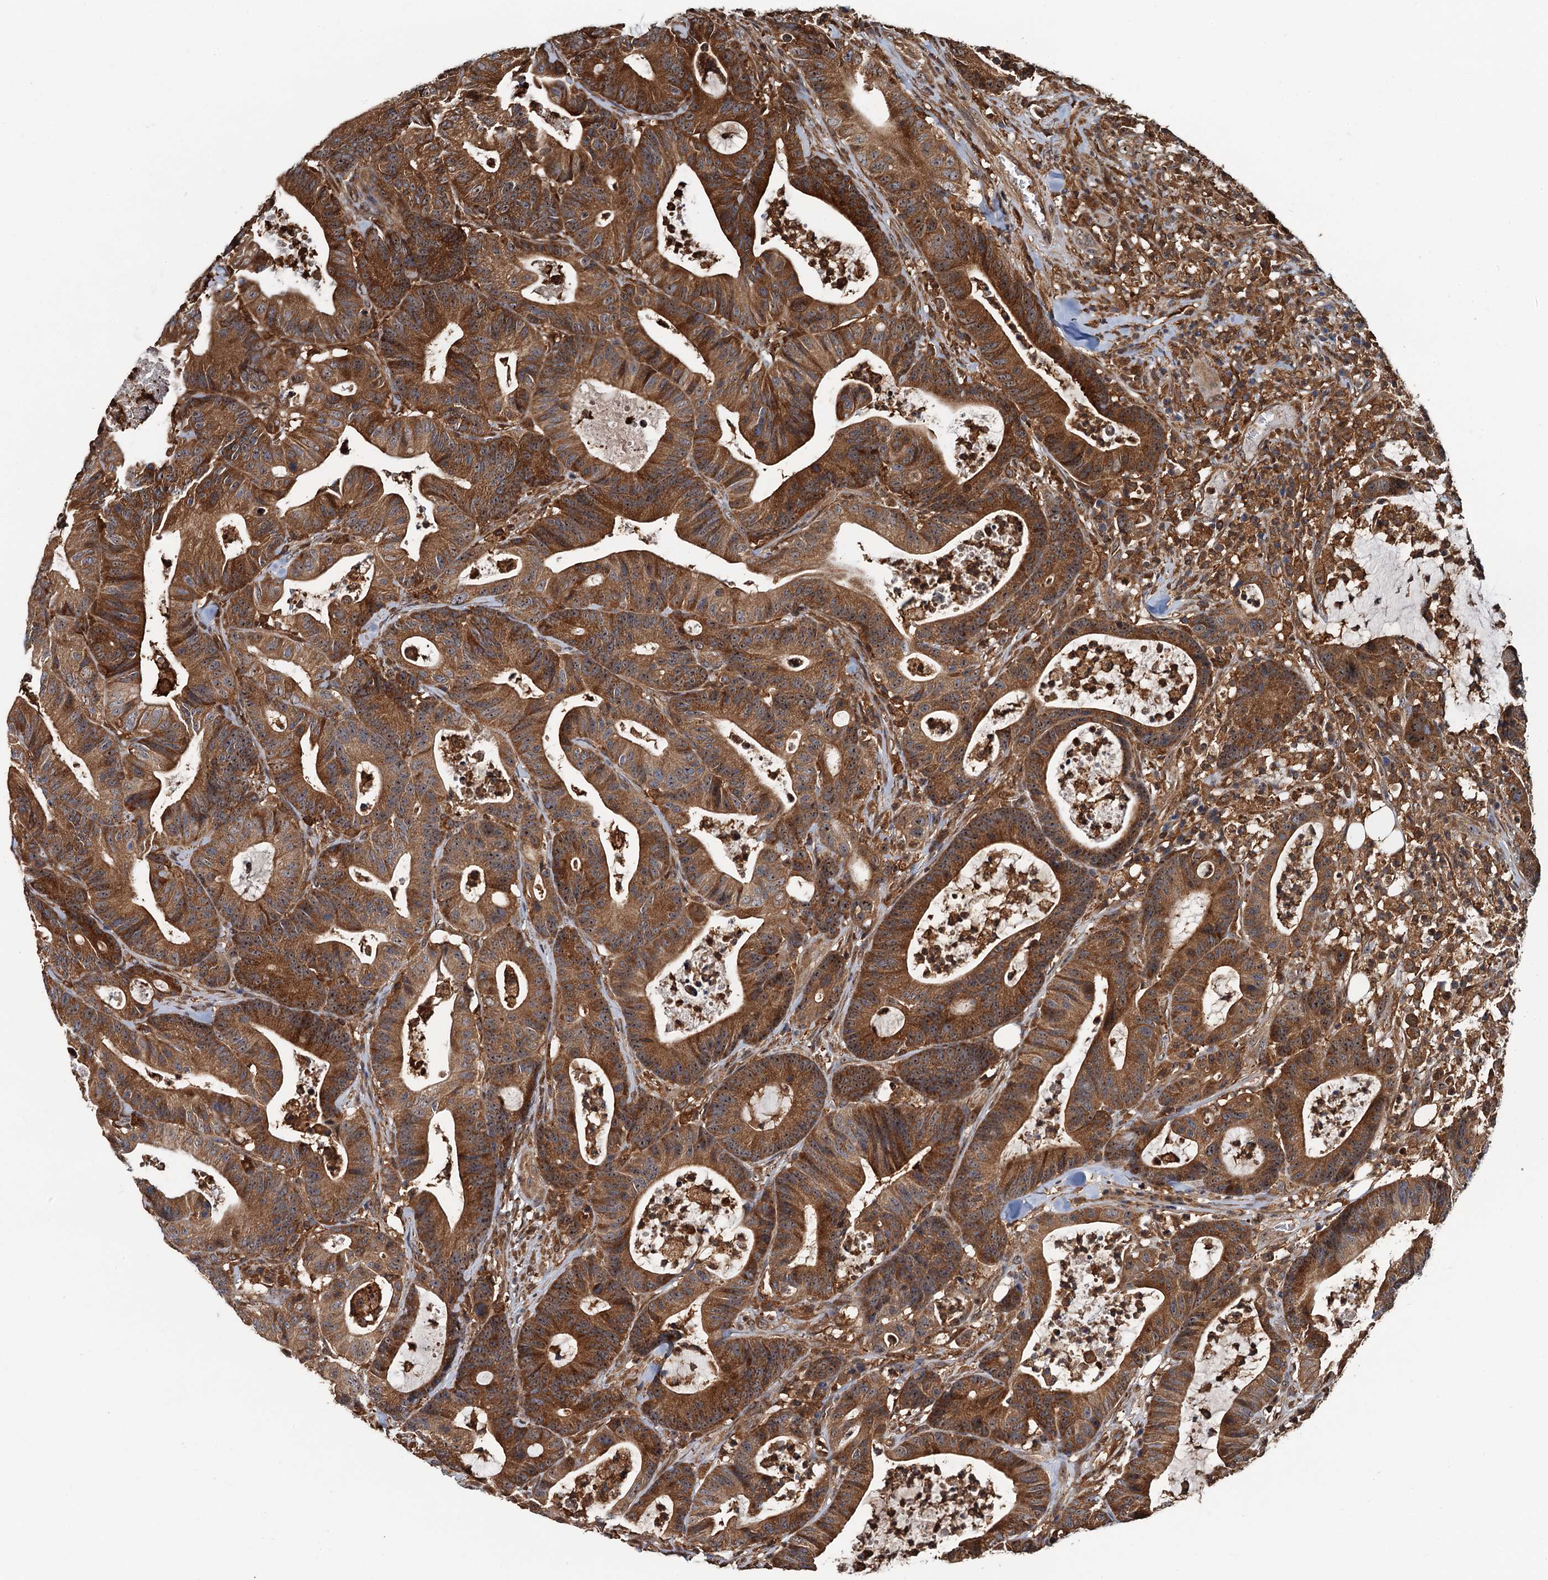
{"staining": {"intensity": "moderate", "quantity": ">75%", "location": "cytoplasmic/membranous"}, "tissue": "colorectal cancer", "cell_type": "Tumor cells", "image_type": "cancer", "snomed": [{"axis": "morphology", "description": "Adenocarcinoma, NOS"}, {"axis": "topography", "description": "Colon"}], "caption": "Immunohistochemical staining of colorectal adenocarcinoma displays moderate cytoplasmic/membranous protein expression in approximately >75% of tumor cells. (Stains: DAB (3,3'-diaminobenzidine) in brown, nuclei in blue, Microscopy: brightfield microscopy at high magnification).", "gene": "USP6NL", "patient": {"sex": "female", "age": 84}}